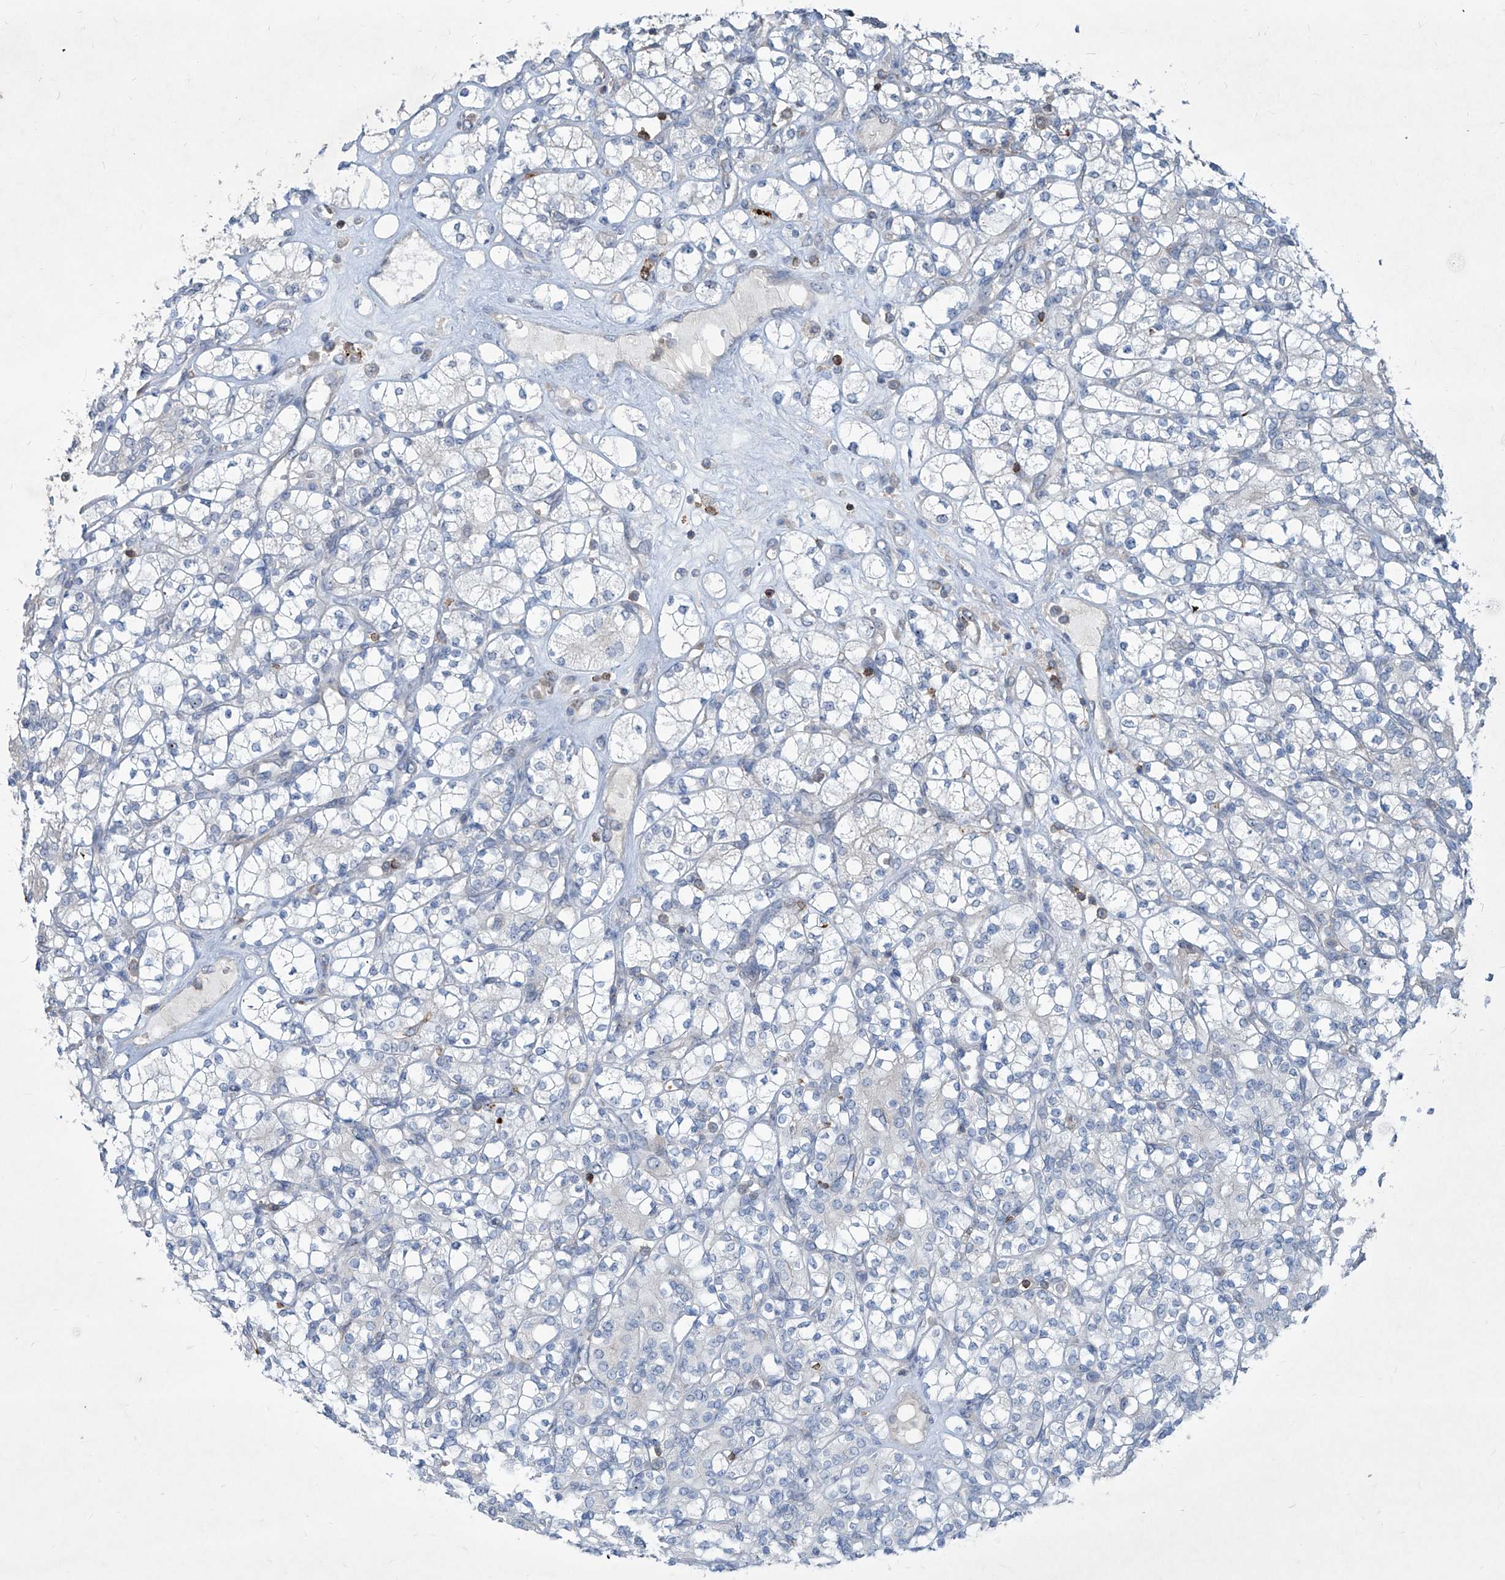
{"staining": {"intensity": "negative", "quantity": "none", "location": "none"}, "tissue": "renal cancer", "cell_type": "Tumor cells", "image_type": "cancer", "snomed": [{"axis": "morphology", "description": "Adenocarcinoma, NOS"}, {"axis": "topography", "description": "Kidney"}], "caption": "Micrograph shows no protein positivity in tumor cells of adenocarcinoma (renal) tissue.", "gene": "ZBTB48", "patient": {"sex": "male", "age": 77}}